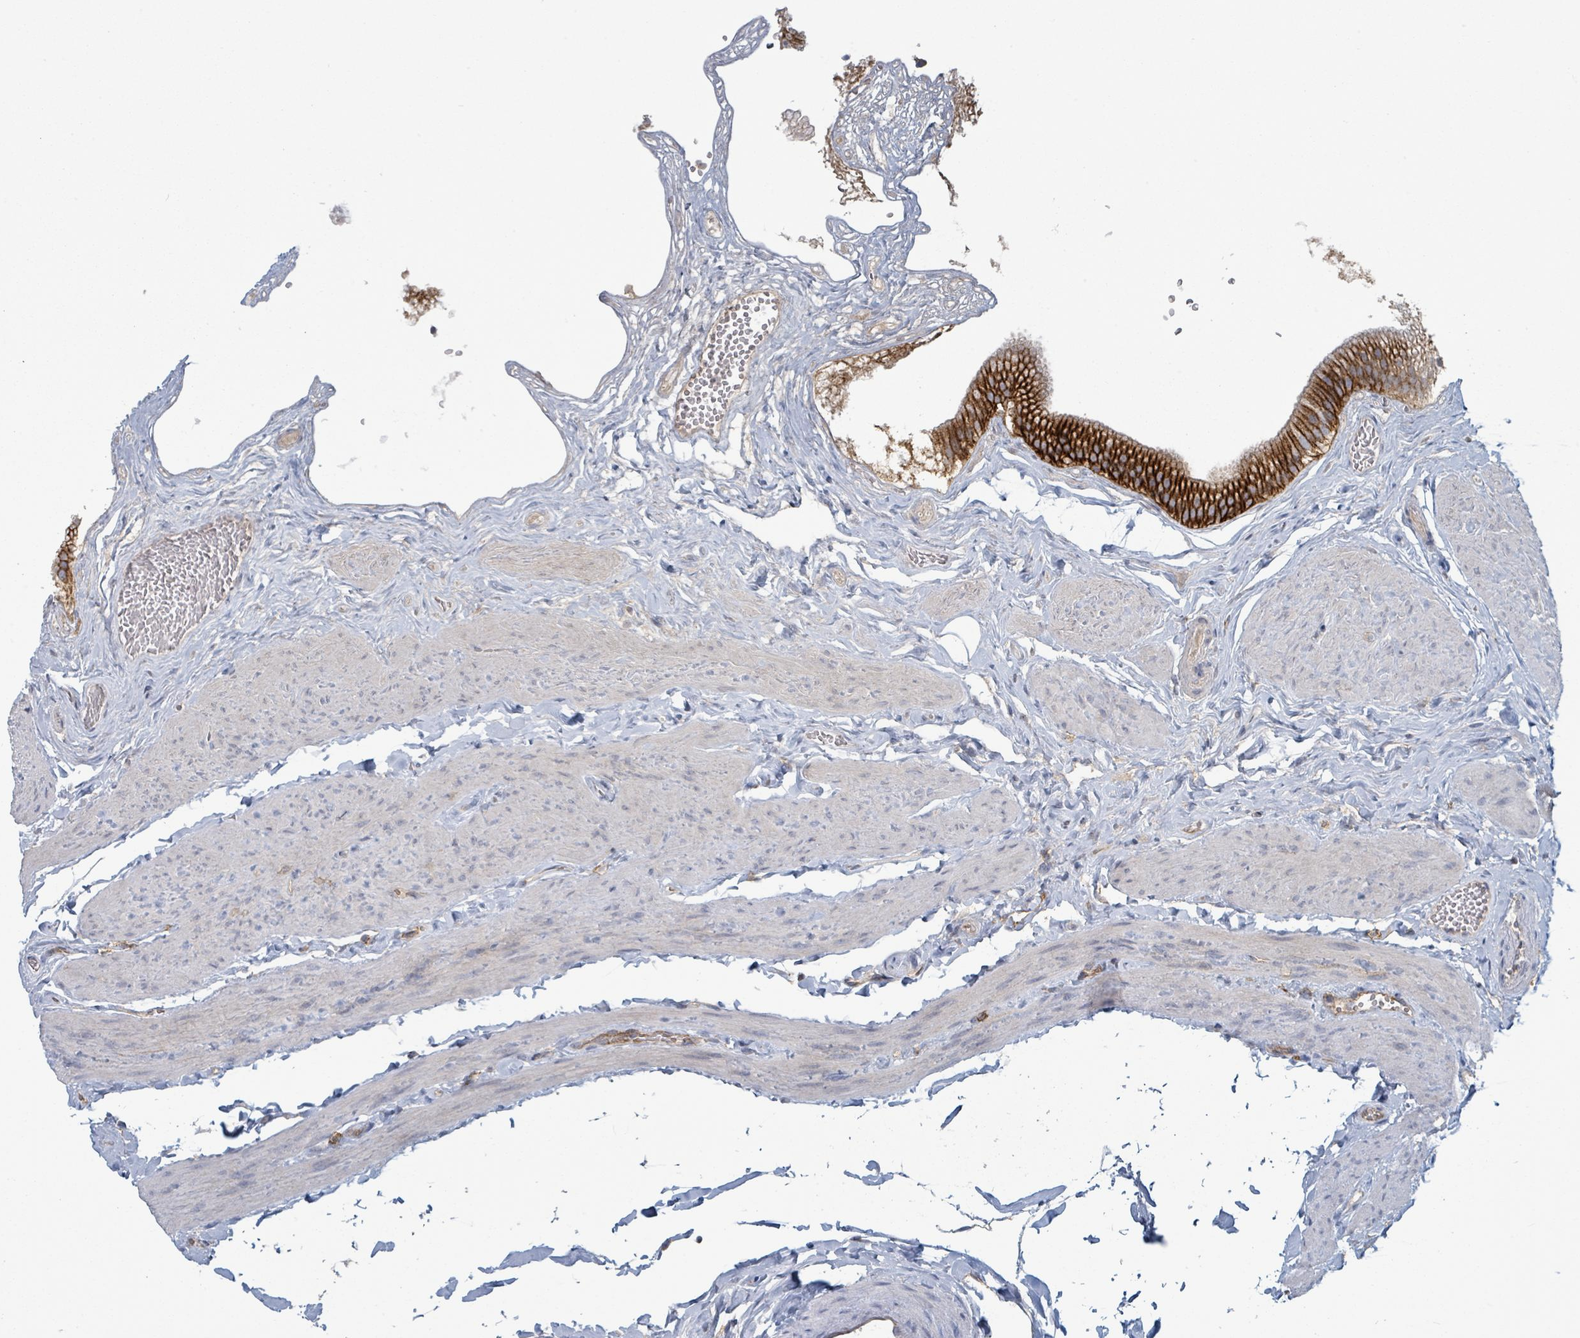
{"staining": {"intensity": "strong", "quantity": ">75%", "location": "cytoplasmic/membranous"}, "tissue": "gallbladder", "cell_type": "Glandular cells", "image_type": "normal", "snomed": [{"axis": "morphology", "description": "Normal tissue, NOS"}, {"axis": "topography", "description": "Gallbladder"}], "caption": "Protein expression analysis of normal human gallbladder reveals strong cytoplasmic/membranous expression in about >75% of glandular cells. The protein is shown in brown color, while the nuclei are stained blue.", "gene": "TNFRSF14", "patient": {"sex": "female", "age": 54}}